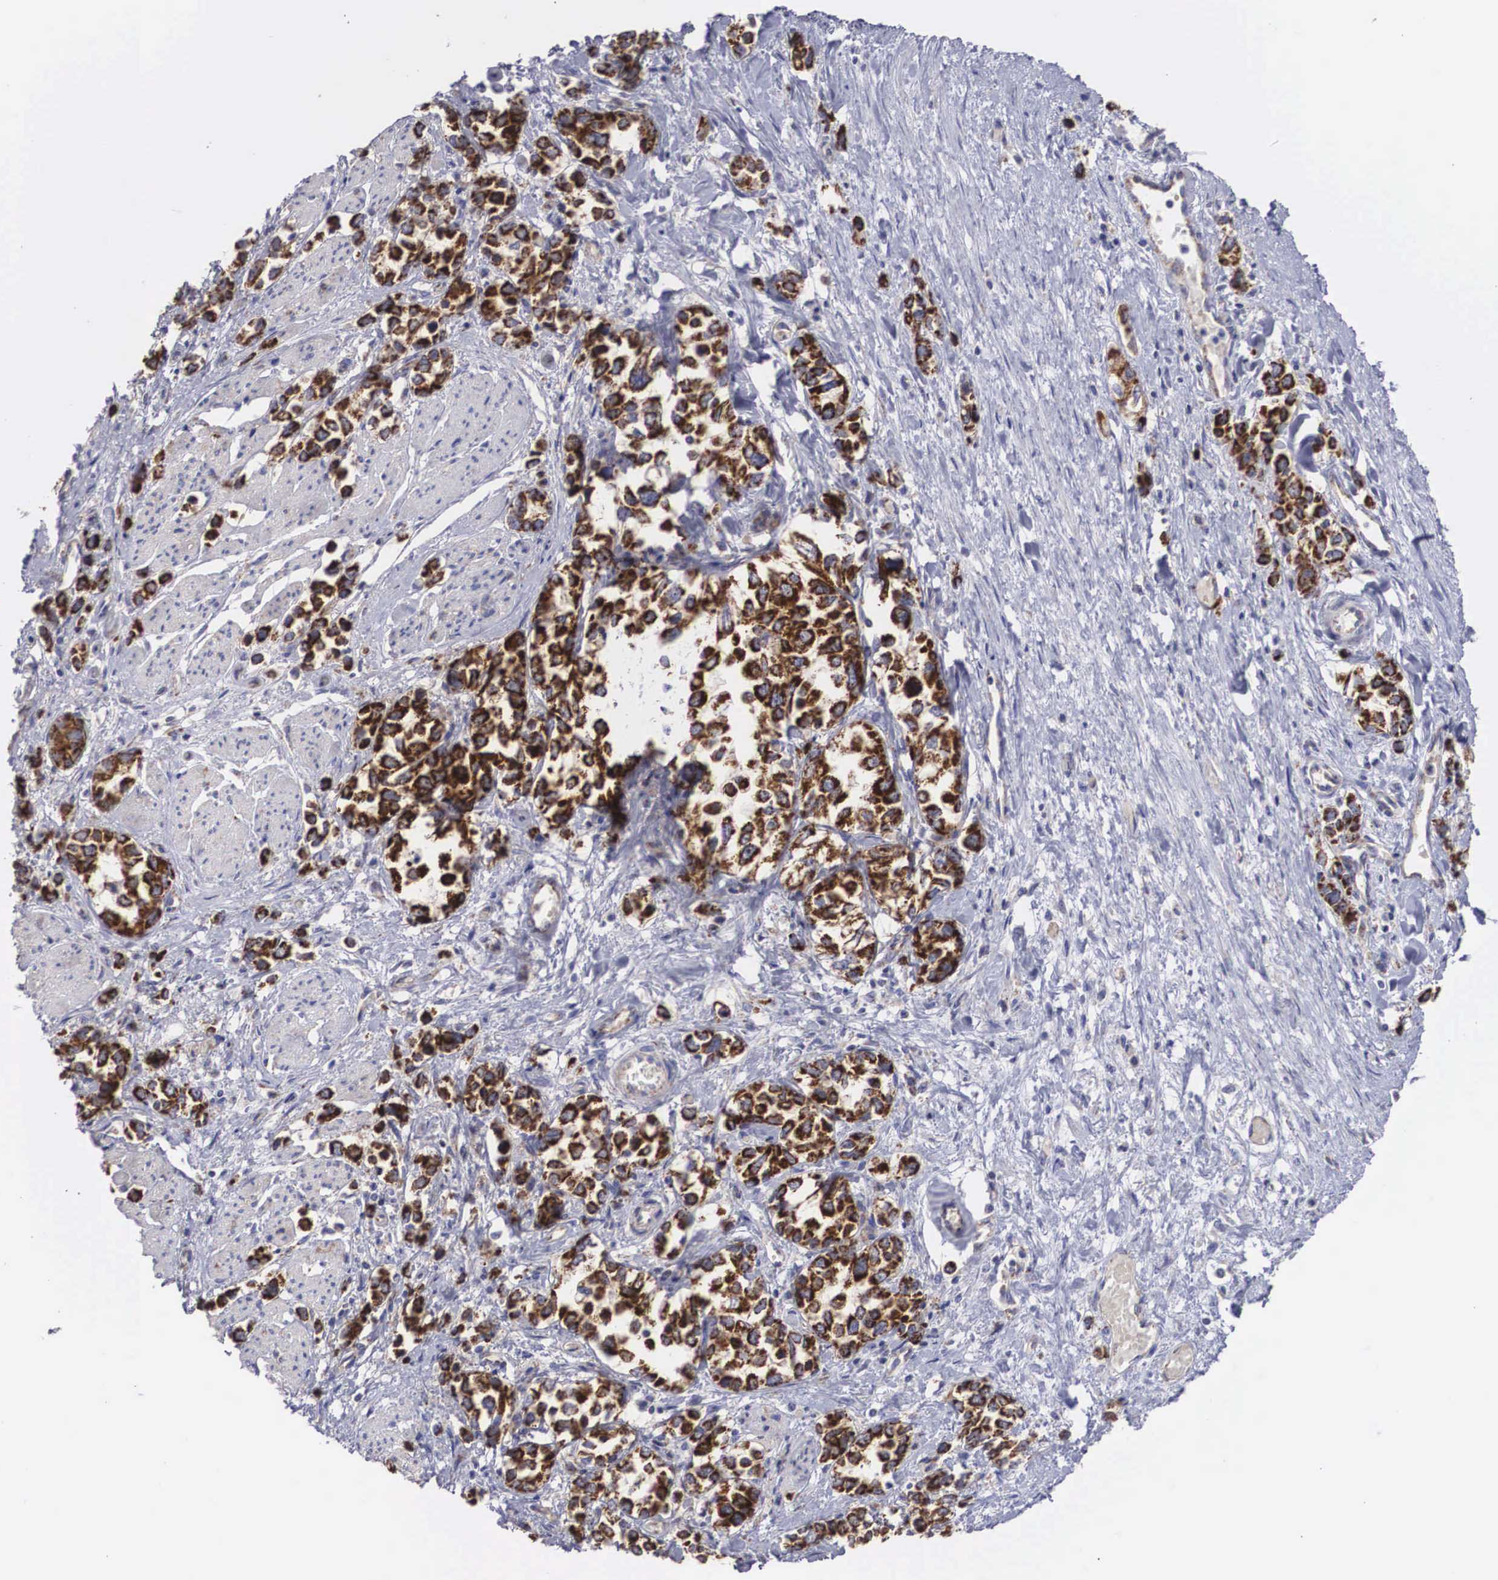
{"staining": {"intensity": "strong", "quantity": ">75%", "location": "cytoplasmic/membranous"}, "tissue": "stomach cancer", "cell_type": "Tumor cells", "image_type": "cancer", "snomed": [{"axis": "morphology", "description": "Adenocarcinoma, NOS"}, {"axis": "topography", "description": "Stomach, upper"}], "caption": "Immunohistochemical staining of stomach cancer exhibits high levels of strong cytoplasmic/membranous staining in about >75% of tumor cells.", "gene": "XPNPEP3", "patient": {"sex": "male", "age": 76}}